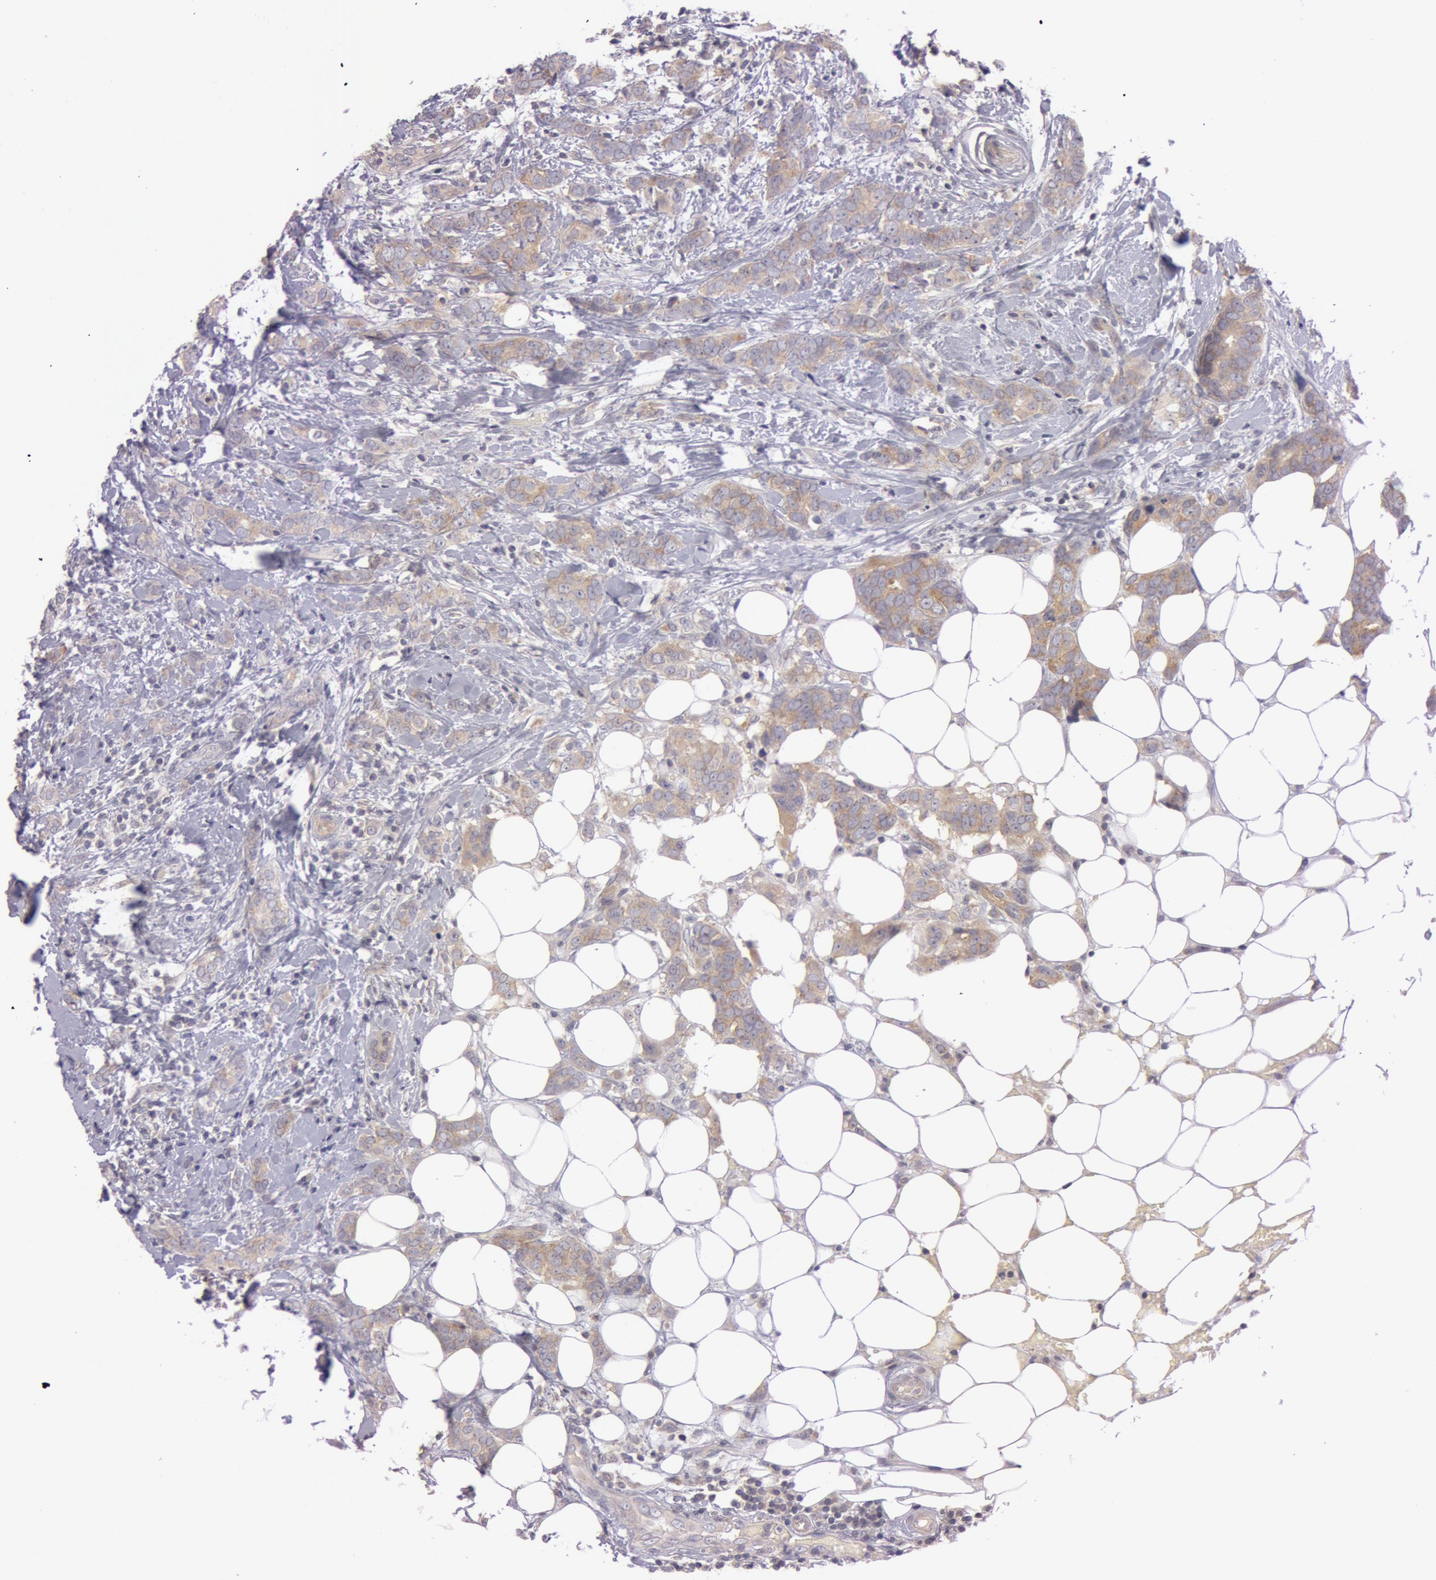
{"staining": {"intensity": "moderate", "quantity": ">75%", "location": "cytoplasmic/membranous"}, "tissue": "breast cancer", "cell_type": "Tumor cells", "image_type": "cancer", "snomed": [{"axis": "morphology", "description": "Duct carcinoma"}, {"axis": "topography", "description": "Breast"}], "caption": "Immunohistochemical staining of breast intraductal carcinoma reveals medium levels of moderate cytoplasmic/membranous protein positivity in about >75% of tumor cells.", "gene": "RALGAPA1", "patient": {"sex": "female", "age": 53}}